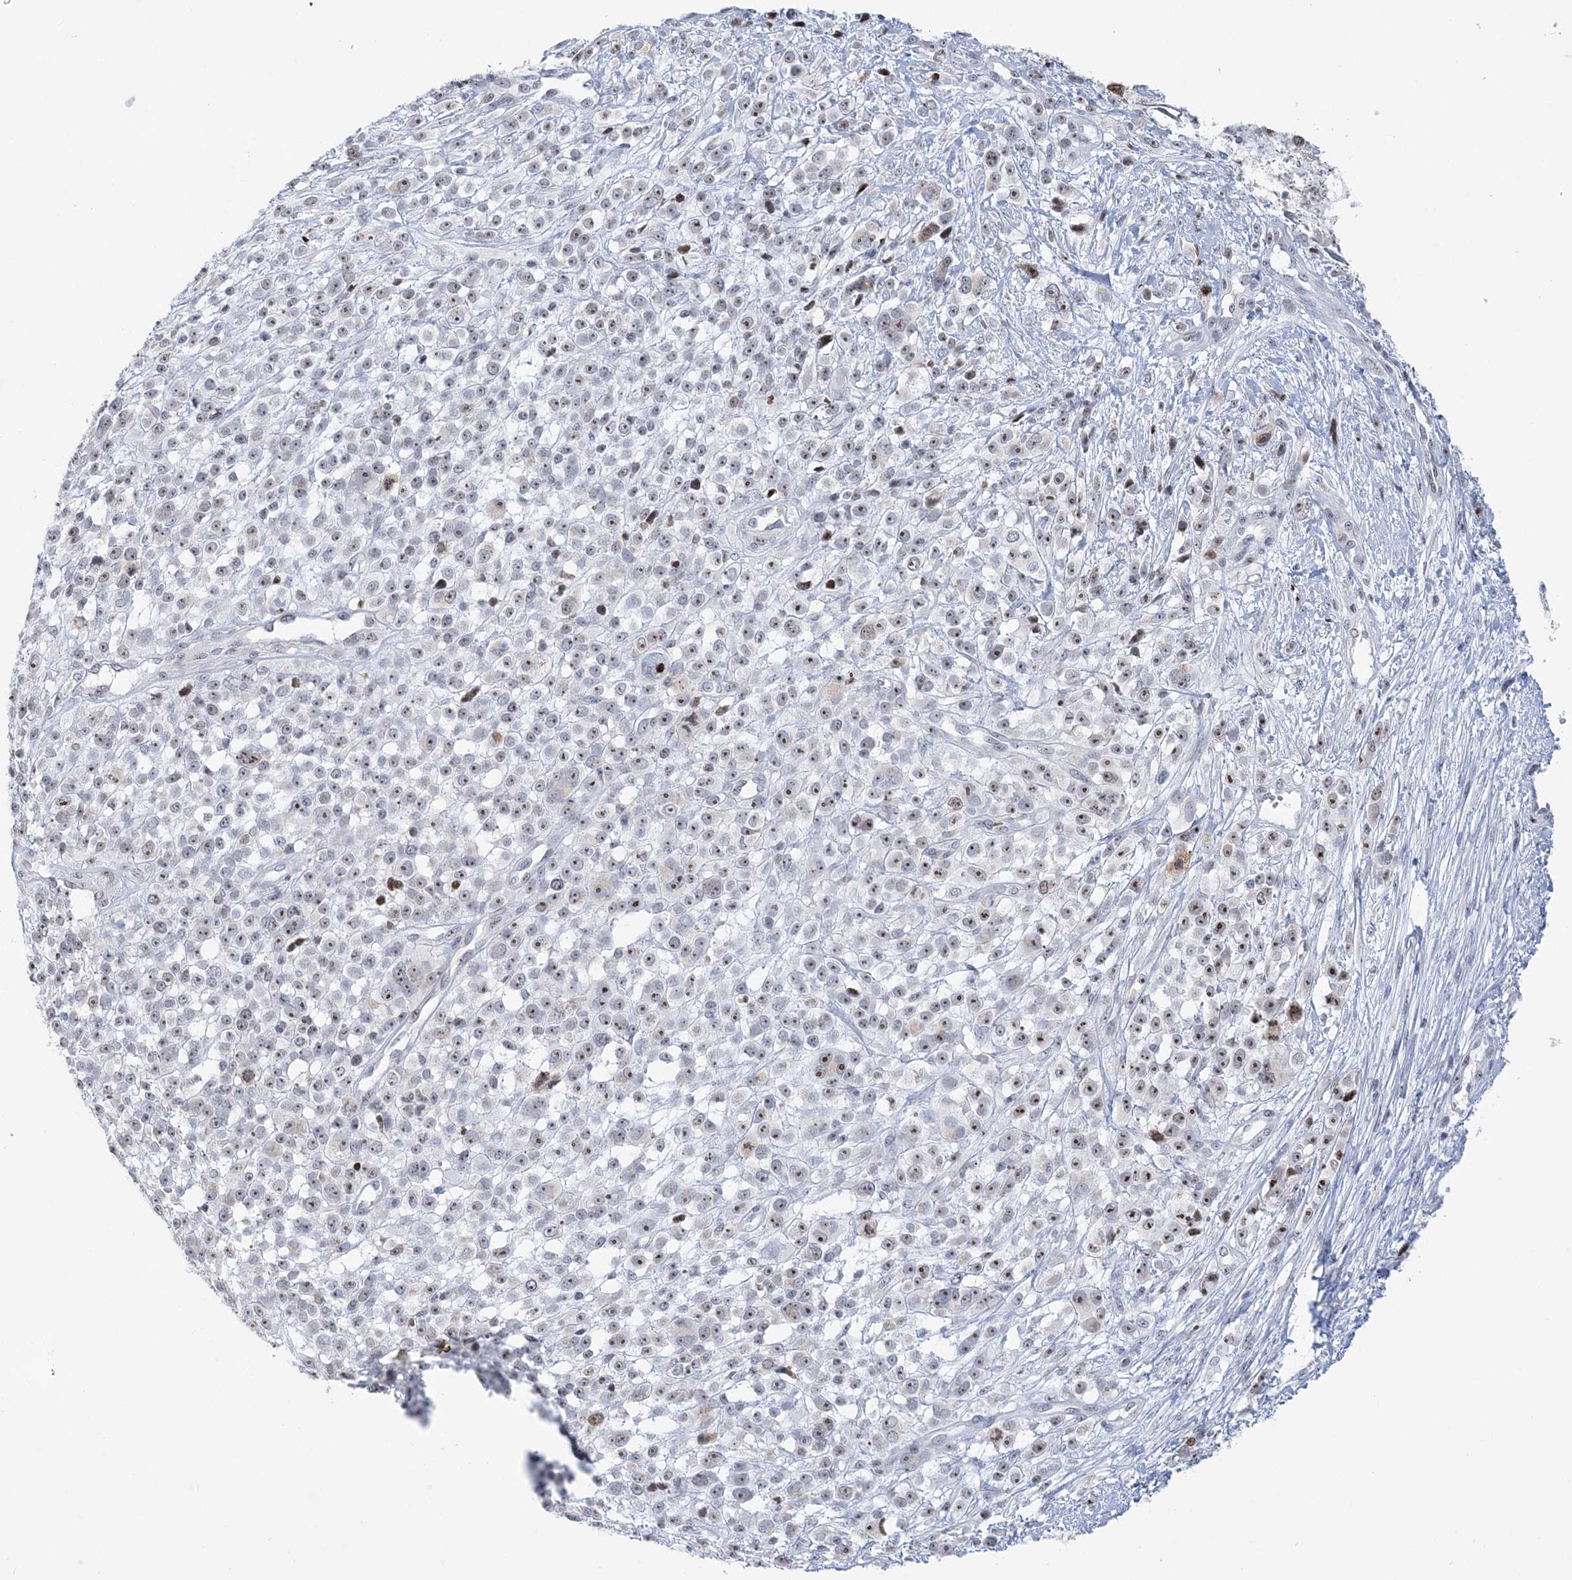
{"staining": {"intensity": "moderate", "quantity": ">75%", "location": "nuclear"}, "tissue": "melanoma", "cell_type": "Tumor cells", "image_type": "cancer", "snomed": [{"axis": "morphology", "description": "Malignant melanoma, NOS"}, {"axis": "topography", "description": "Skin"}], "caption": "Protein analysis of melanoma tissue exhibits moderate nuclear positivity in about >75% of tumor cells.", "gene": "DDX21", "patient": {"sex": "female", "age": 55}}